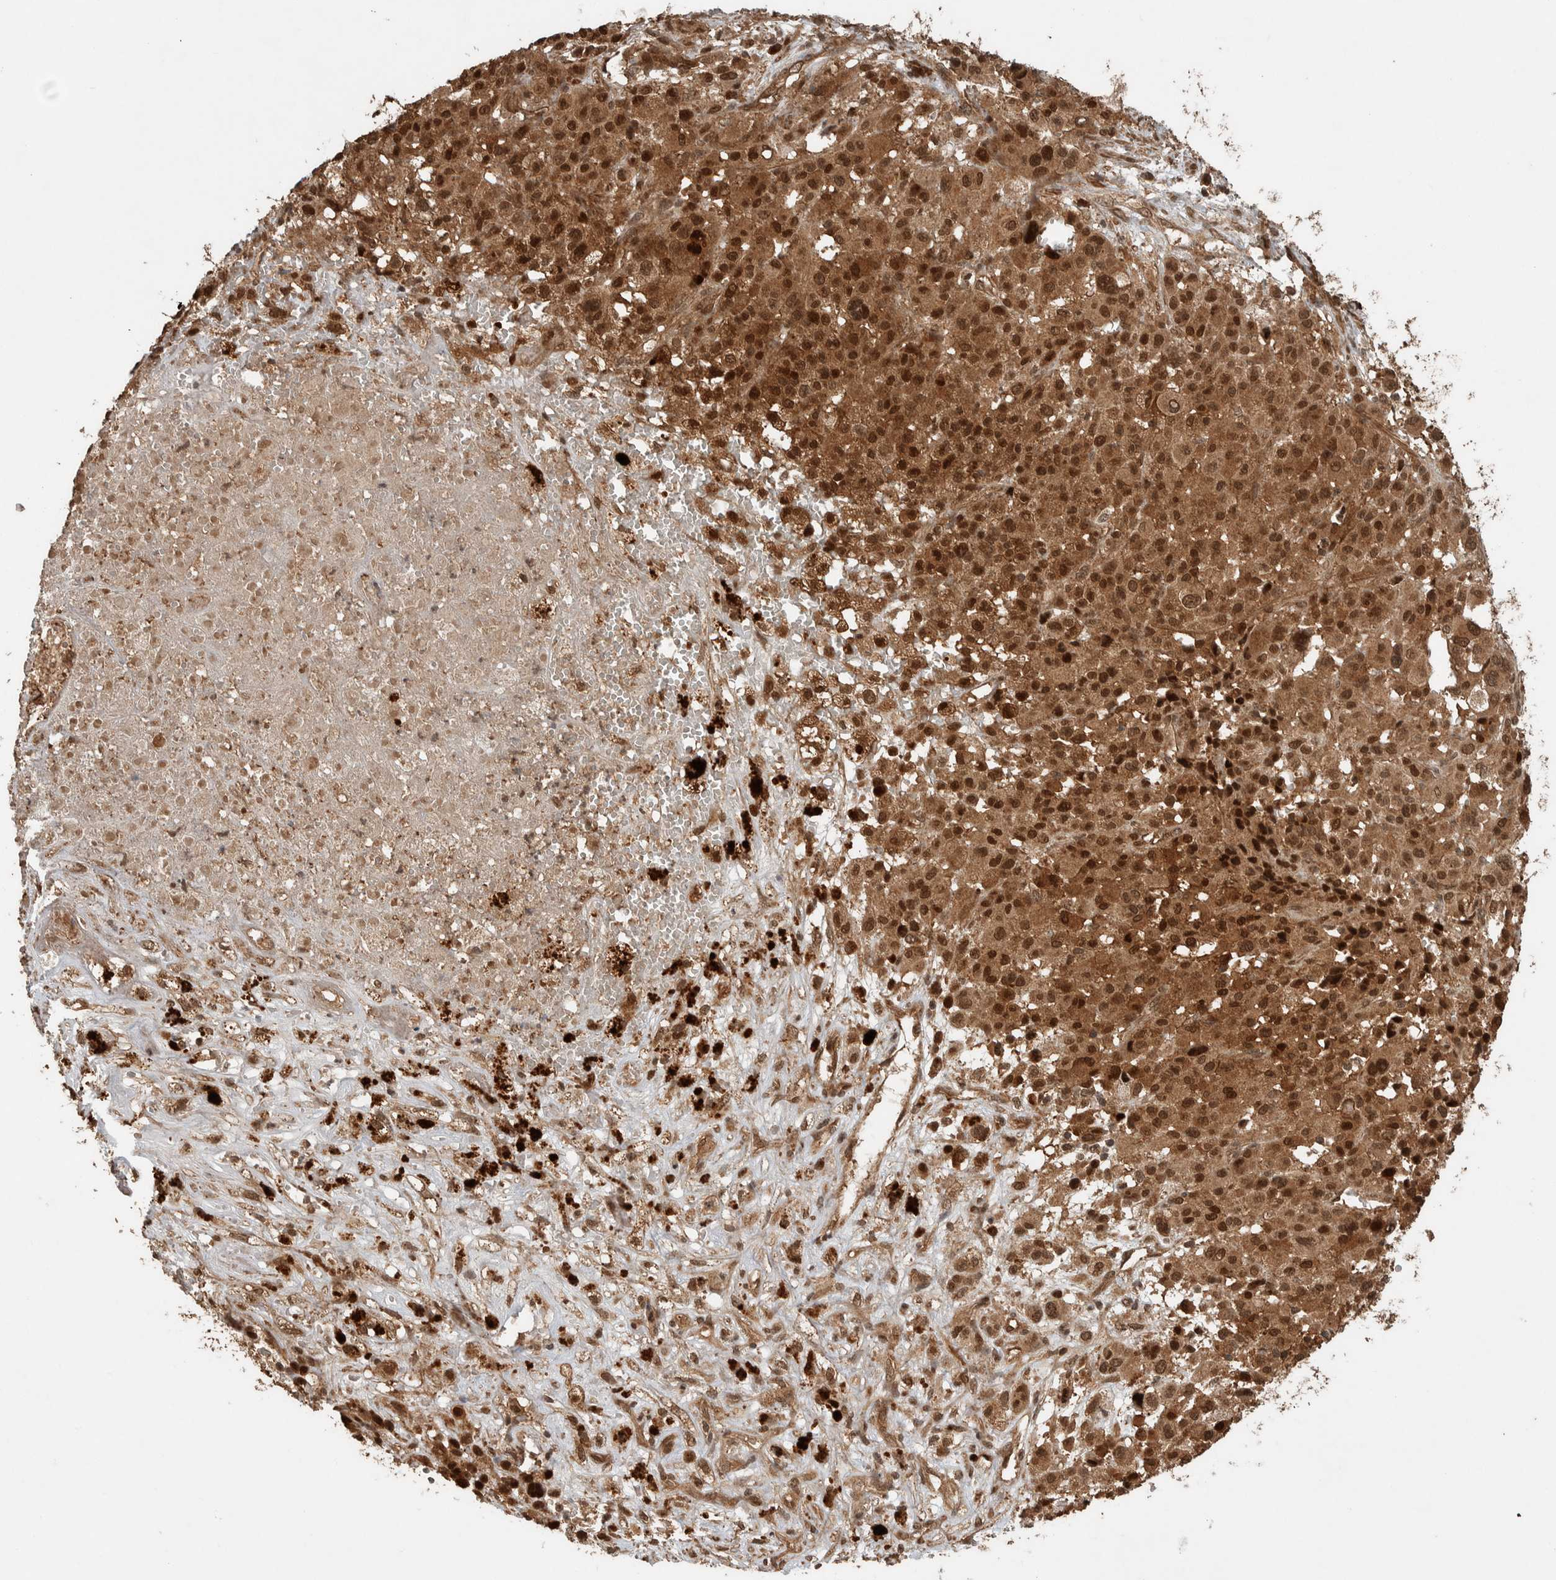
{"staining": {"intensity": "moderate", "quantity": ">75%", "location": "cytoplasmic/membranous,nuclear"}, "tissue": "melanoma", "cell_type": "Tumor cells", "image_type": "cancer", "snomed": [{"axis": "morphology", "description": "Malignant melanoma, Metastatic site"}, {"axis": "topography", "description": "Skin"}], "caption": "The micrograph shows a brown stain indicating the presence of a protein in the cytoplasmic/membranous and nuclear of tumor cells in melanoma. The protein is stained brown, and the nuclei are stained in blue (DAB (3,3'-diaminobenzidine) IHC with brightfield microscopy, high magnification).", "gene": "CNTROB", "patient": {"sex": "female", "age": 74}}